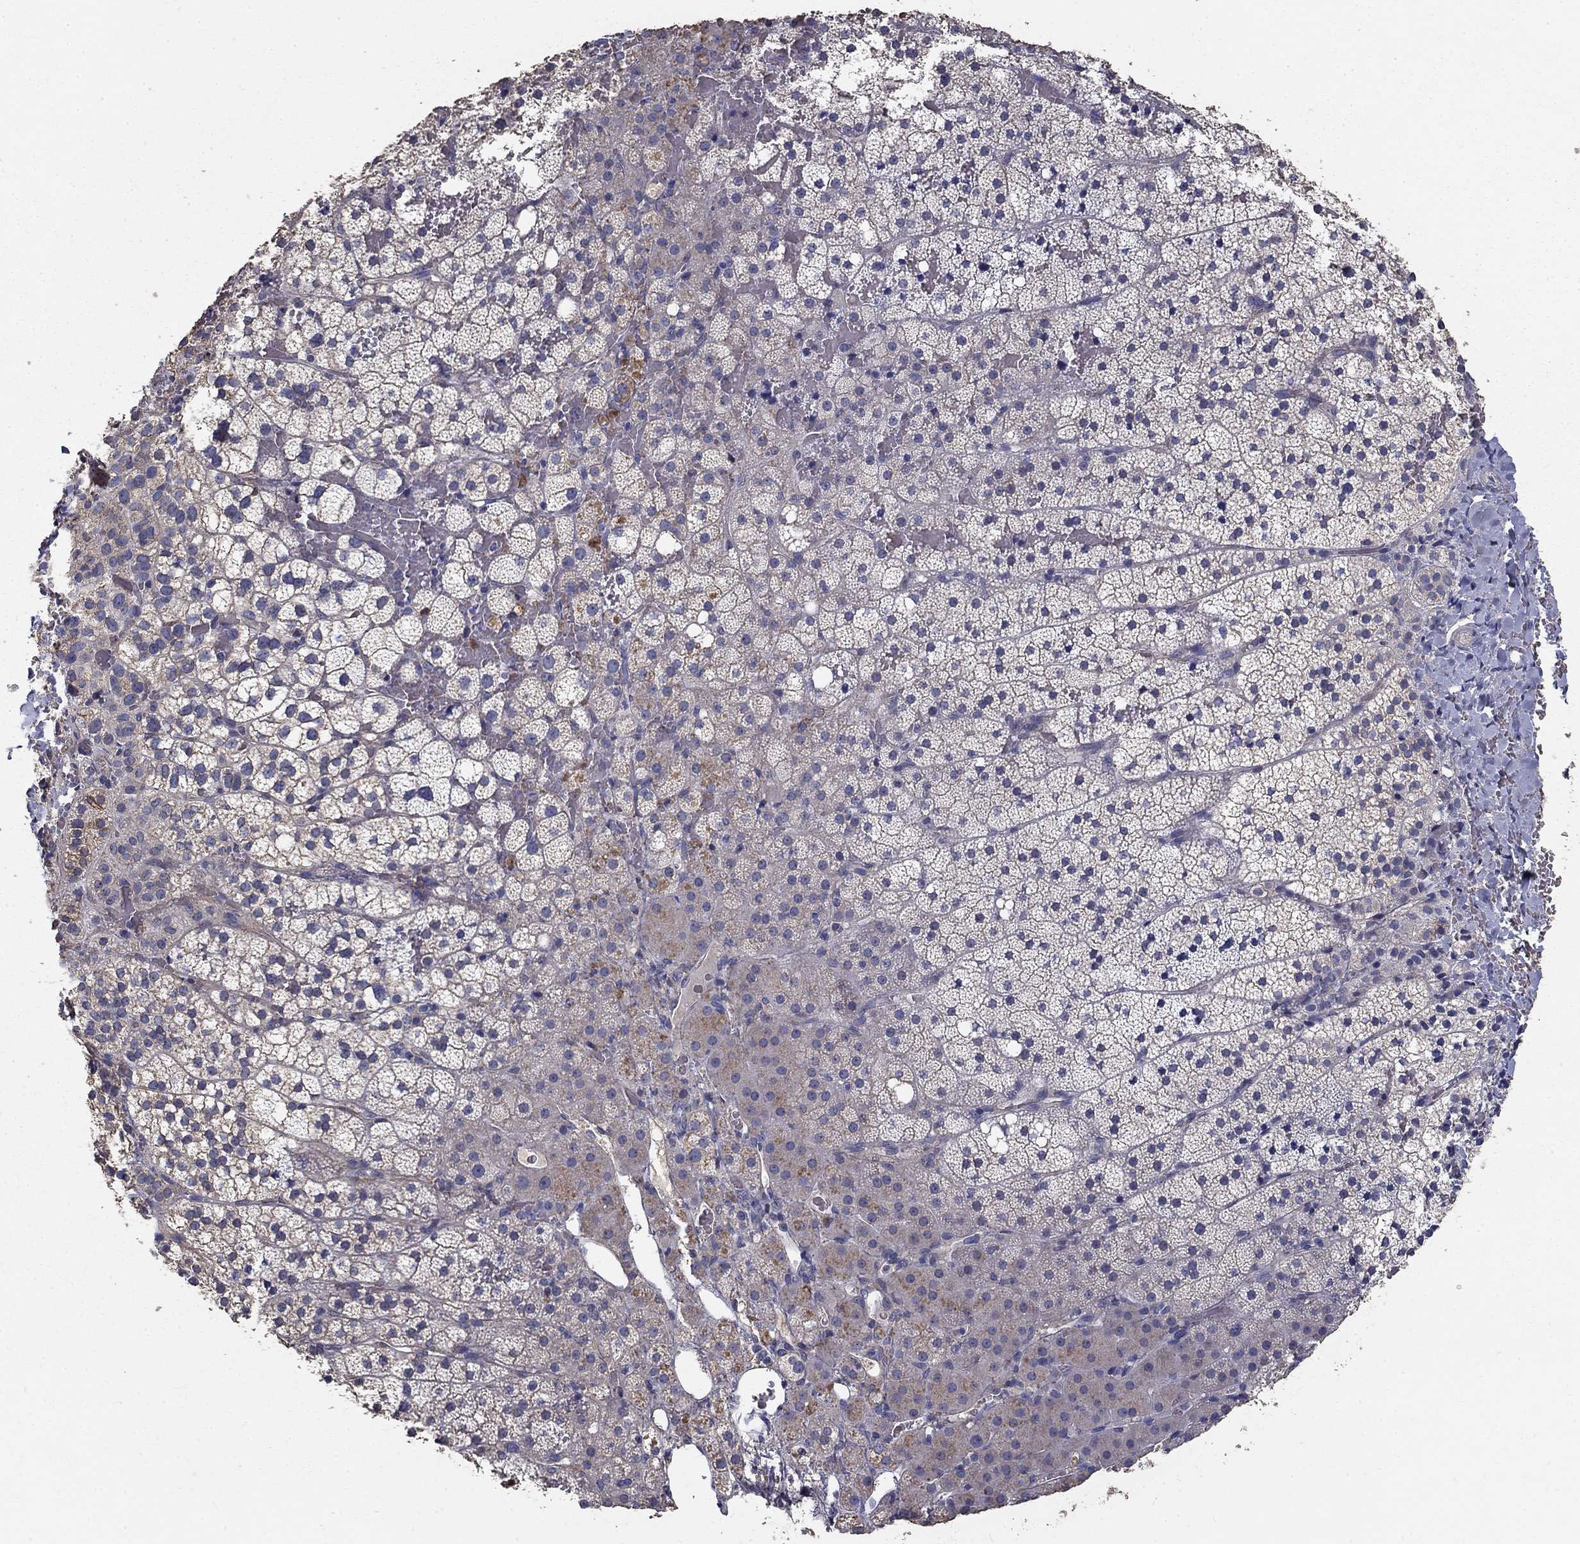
{"staining": {"intensity": "weak", "quantity": "<25%", "location": "cytoplasmic/membranous"}, "tissue": "adrenal gland", "cell_type": "Glandular cells", "image_type": "normal", "snomed": [{"axis": "morphology", "description": "Normal tissue, NOS"}, {"axis": "topography", "description": "Adrenal gland"}], "caption": "This is an IHC histopathology image of normal adrenal gland. There is no expression in glandular cells.", "gene": "MPP2", "patient": {"sex": "male", "age": 53}}